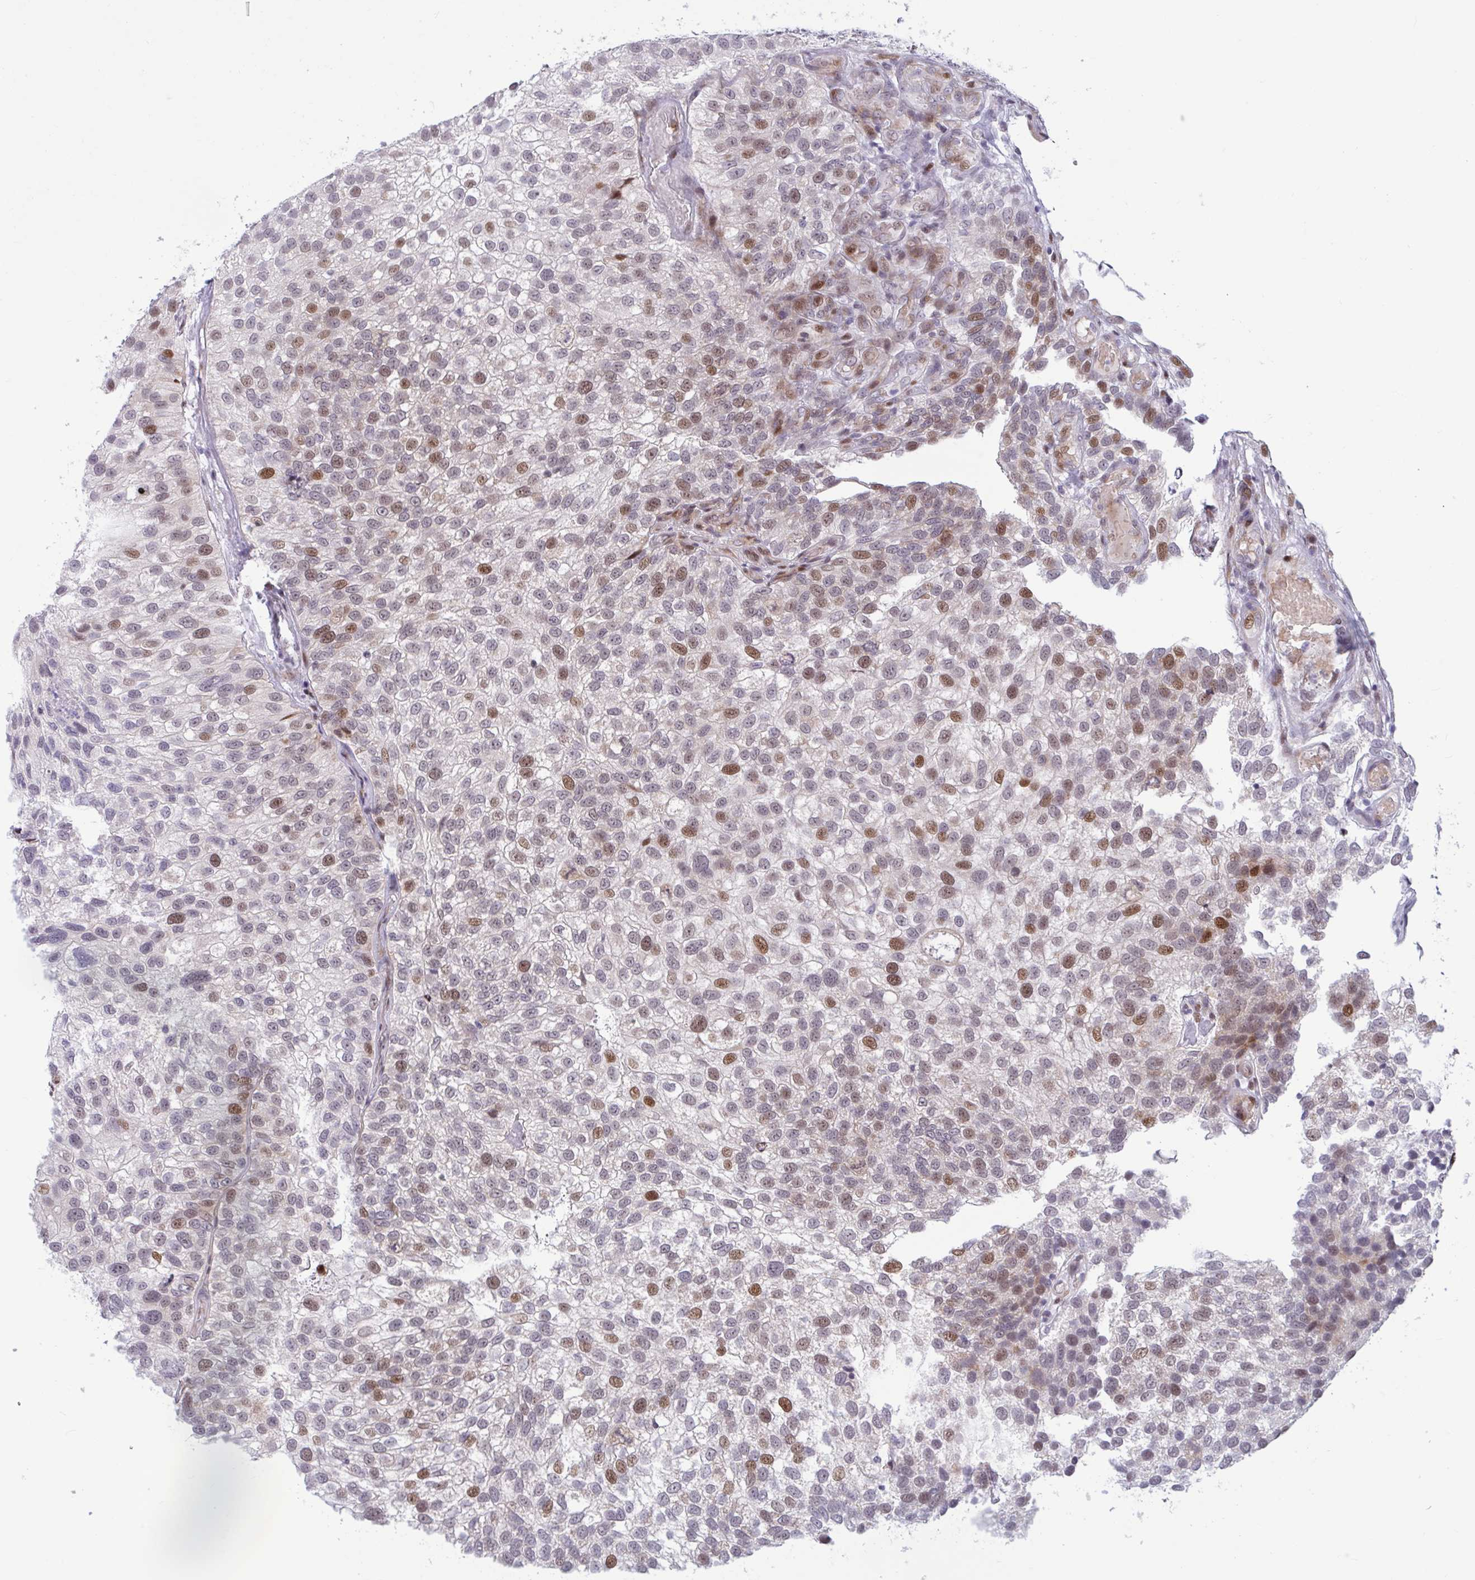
{"staining": {"intensity": "moderate", "quantity": "25%-75%", "location": "nuclear"}, "tissue": "urothelial cancer", "cell_type": "Tumor cells", "image_type": "cancer", "snomed": [{"axis": "morphology", "description": "Urothelial carcinoma, NOS"}, {"axis": "topography", "description": "Urinary bladder"}], "caption": "The immunohistochemical stain shows moderate nuclear expression in tumor cells of transitional cell carcinoma tissue. Nuclei are stained in blue.", "gene": "RBL1", "patient": {"sex": "male", "age": 87}}